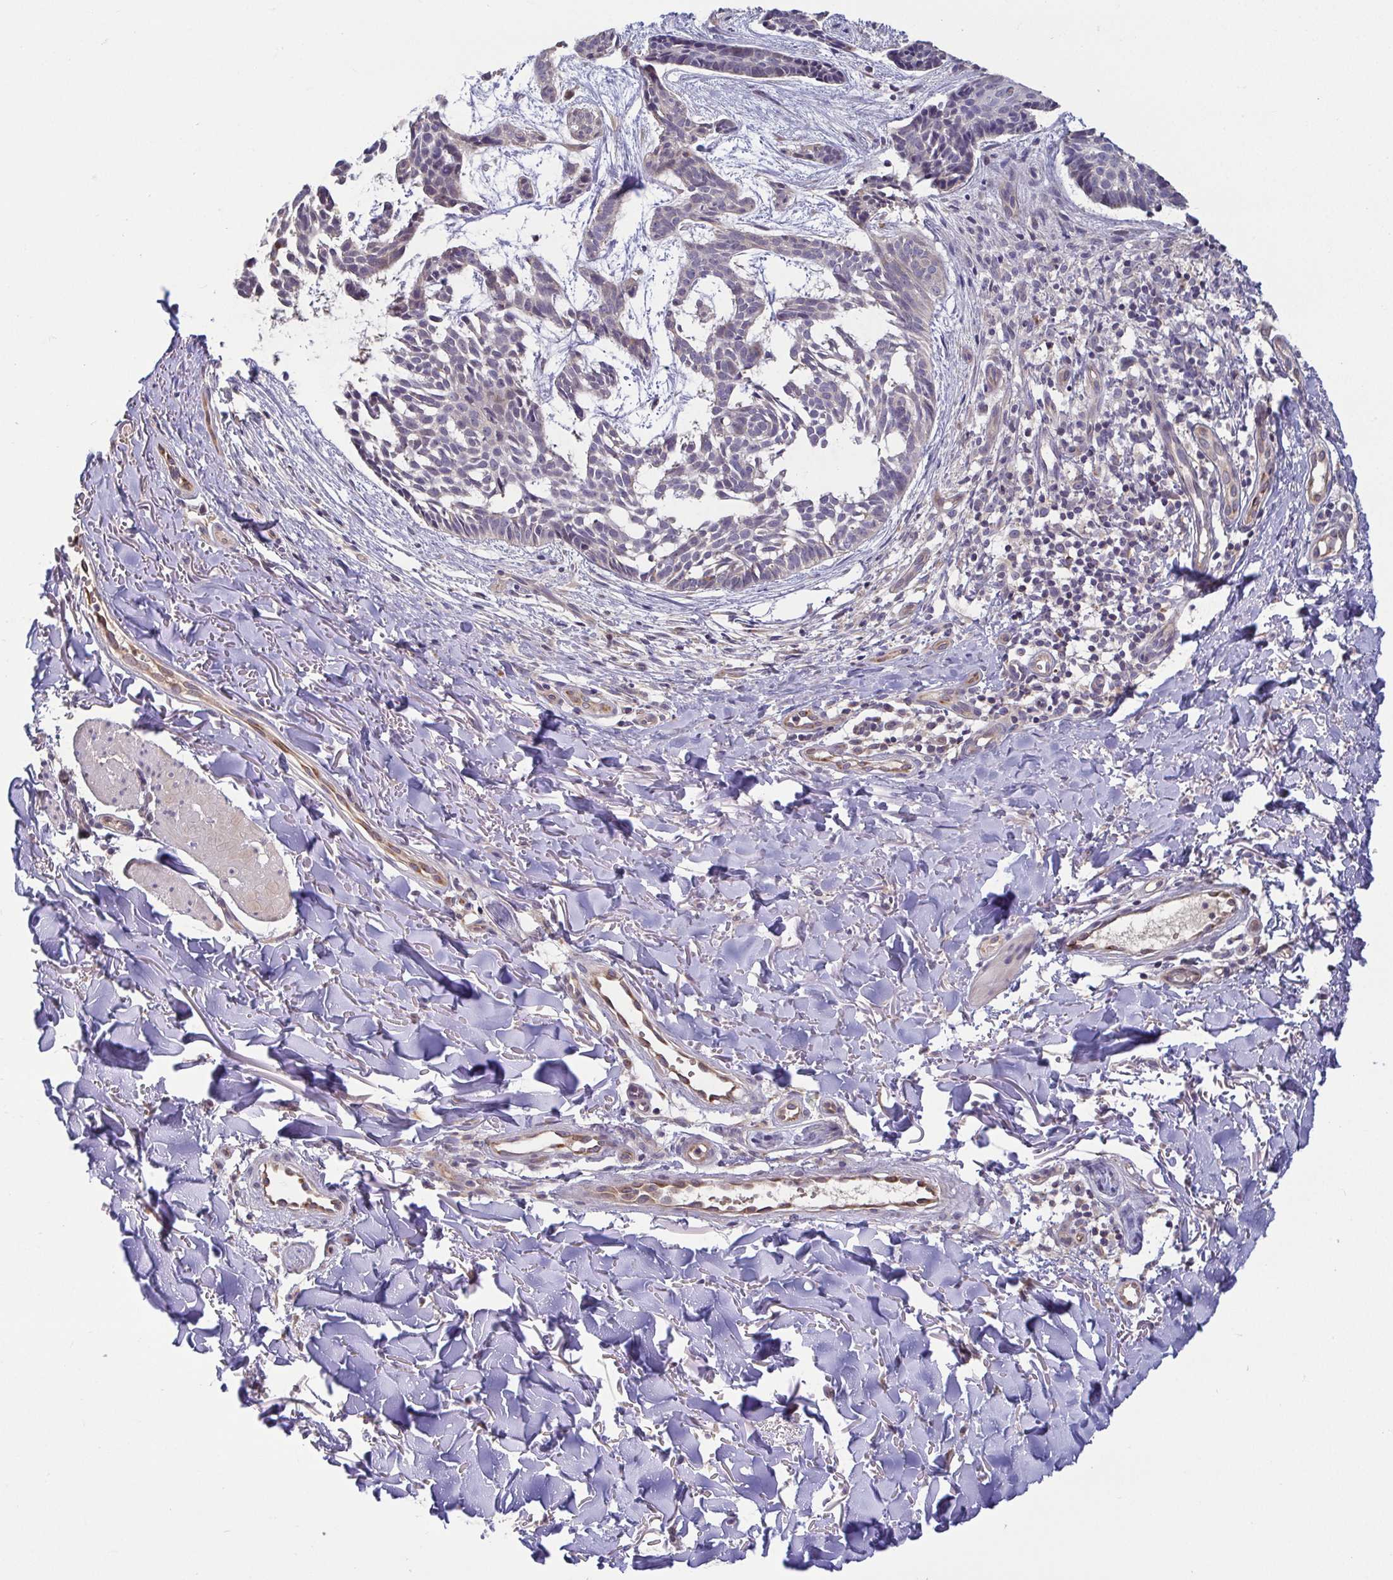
{"staining": {"intensity": "negative", "quantity": "none", "location": "none"}, "tissue": "skin cancer", "cell_type": "Tumor cells", "image_type": "cancer", "snomed": [{"axis": "morphology", "description": "Basal cell carcinoma"}, {"axis": "topography", "description": "Skin"}], "caption": "Photomicrograph shows no significant protein positivity in tumor cells of skin basal cell carcinoma. Brightfield microscopy of IHC stained with DAB (brown) and hematoxylin (blue), captured at high magnification.", "gene": "OSBPL7", "patient": {"sex": "male", "age": 78}}